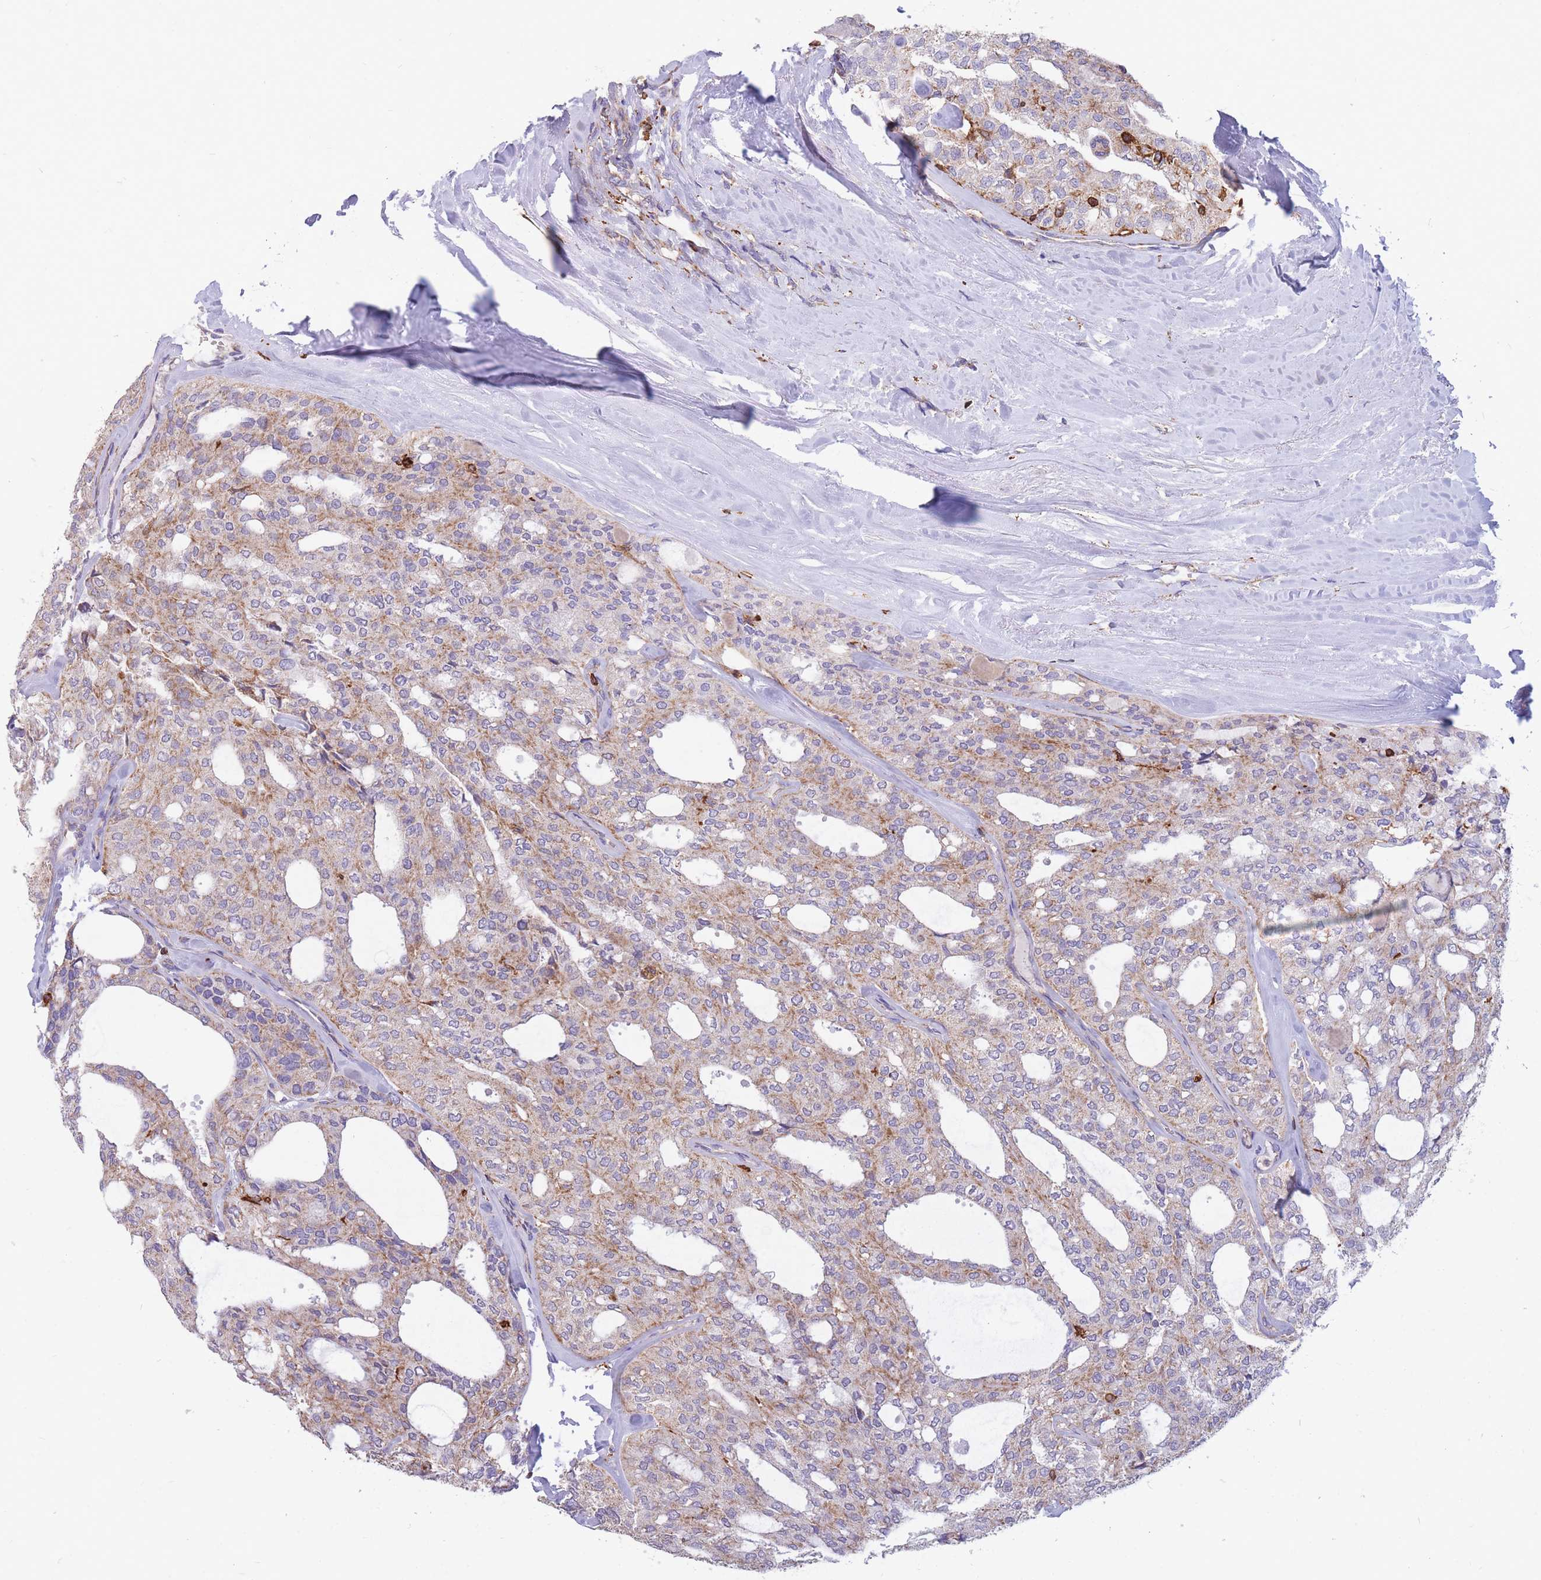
{"staining": {"intensity": "weak", "quantity": "25%-75%", "location": "cytoplasmic/membranous"}, "tissue": "thyroid cancer", "cell_type": "Tumor cells", "image_type": "cancer", "snomed": [{"axis": "morphology", "description": "Follicular adenoma carcinoma, NOS"}, {"axis": "topography", "description": "Thyroid gland"}], "caption": "High-magnification brightfield microscopy of thyroid cancer stained with DAB (brown) and counterstained with hematoxylin (blue). tumor cells exhibit weak cytoplasmic/membranous expression is identified in approximately25%-75% of cells.", "gene": "MRPL54", "patient": {"sex": "male", "age": 75}}